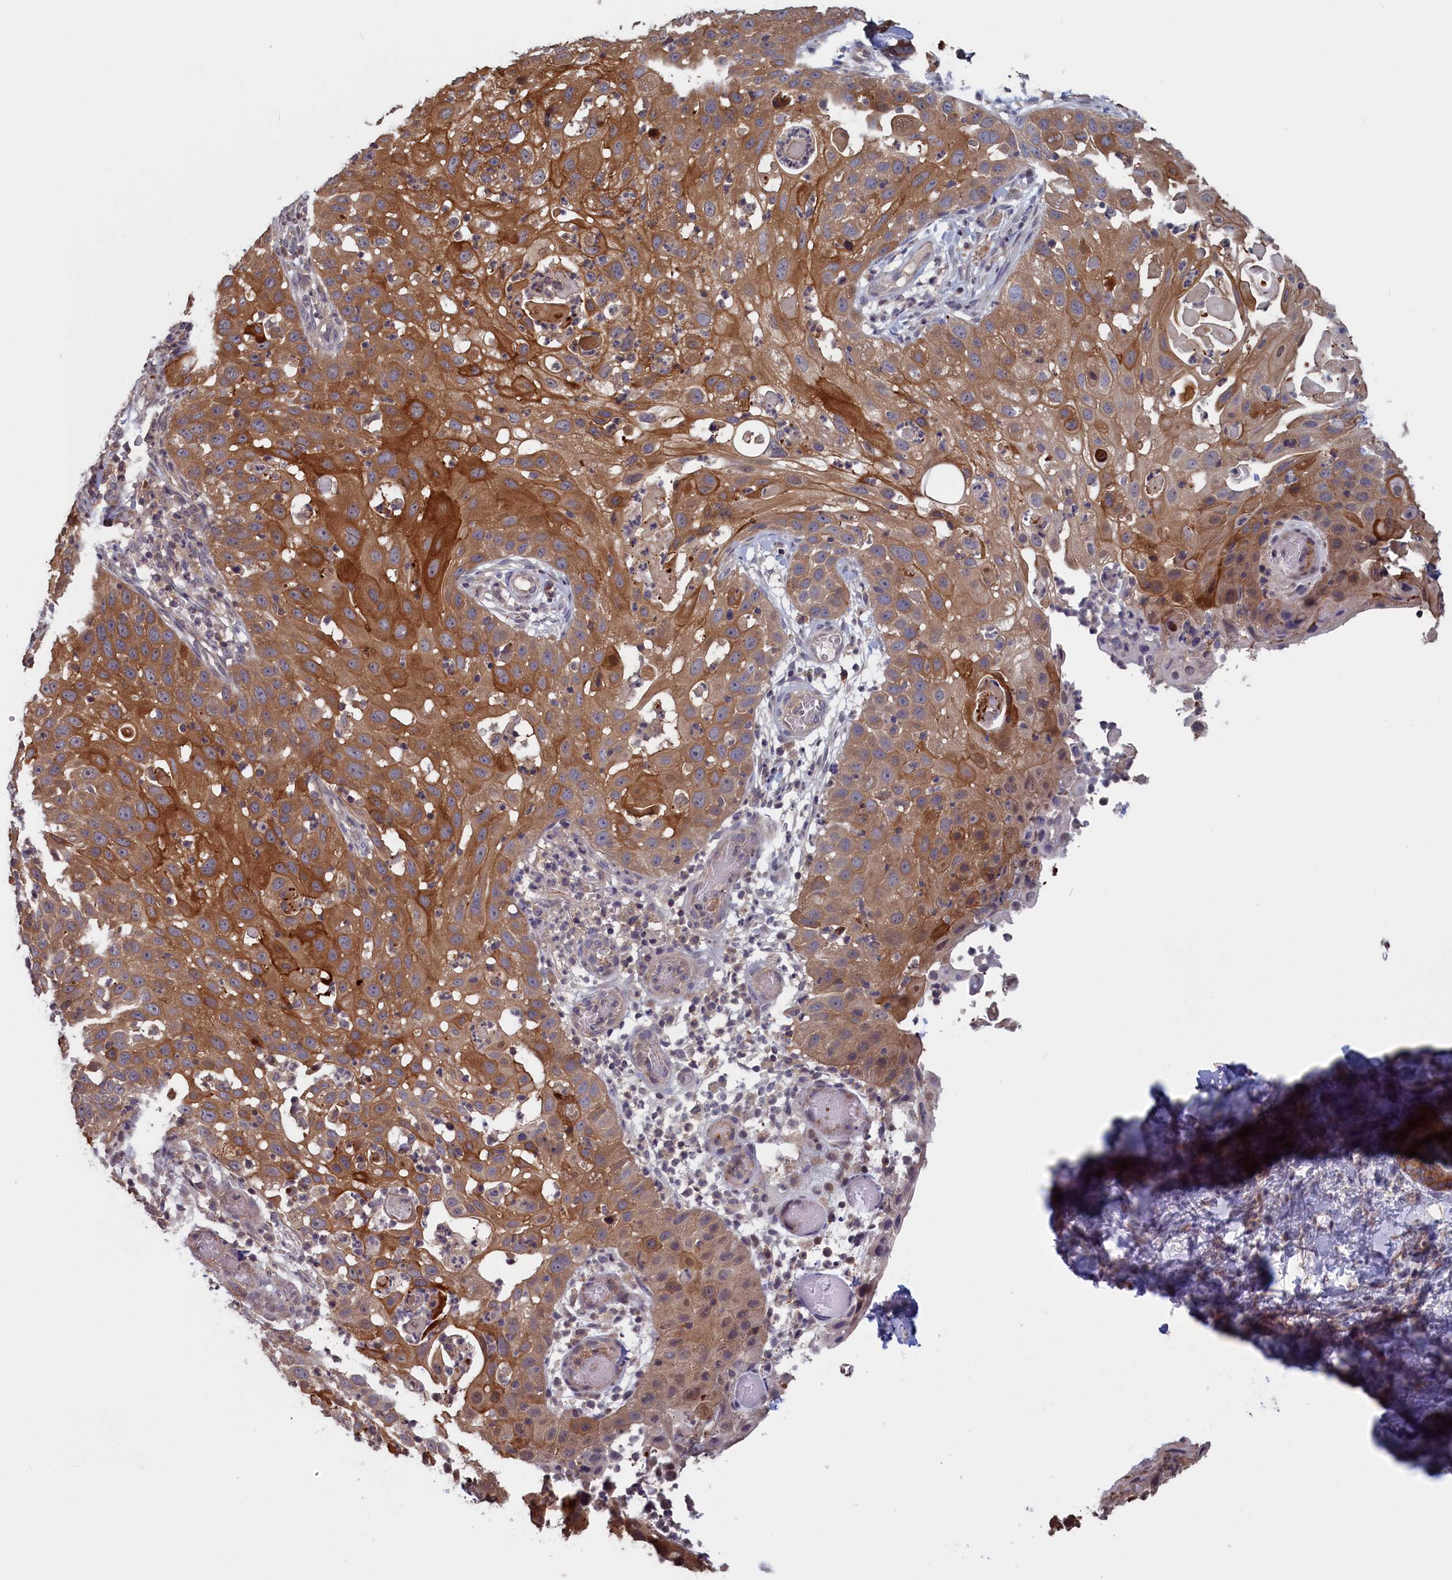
{"staining": {"intensity": "moderate", "quantity": ">75%", "location": "cytoplasmic/membranous"}, "tissue": "skin cancer", "cell_type": "Tumor cells", "image_type": "cancer", "snomed": [{"axis": "morphology", "description": "Squamous cell carcinoma, NOS"}, {"axis": "topography", "description": "Skin"}], "caption": "Skin cancer stained with a brown dye shows moderate cytoplasmic/membranous positive staining in about >75% of tumor cells.", "gene": "CACTIN", "patient": {"sex": "female", "age": 44}}